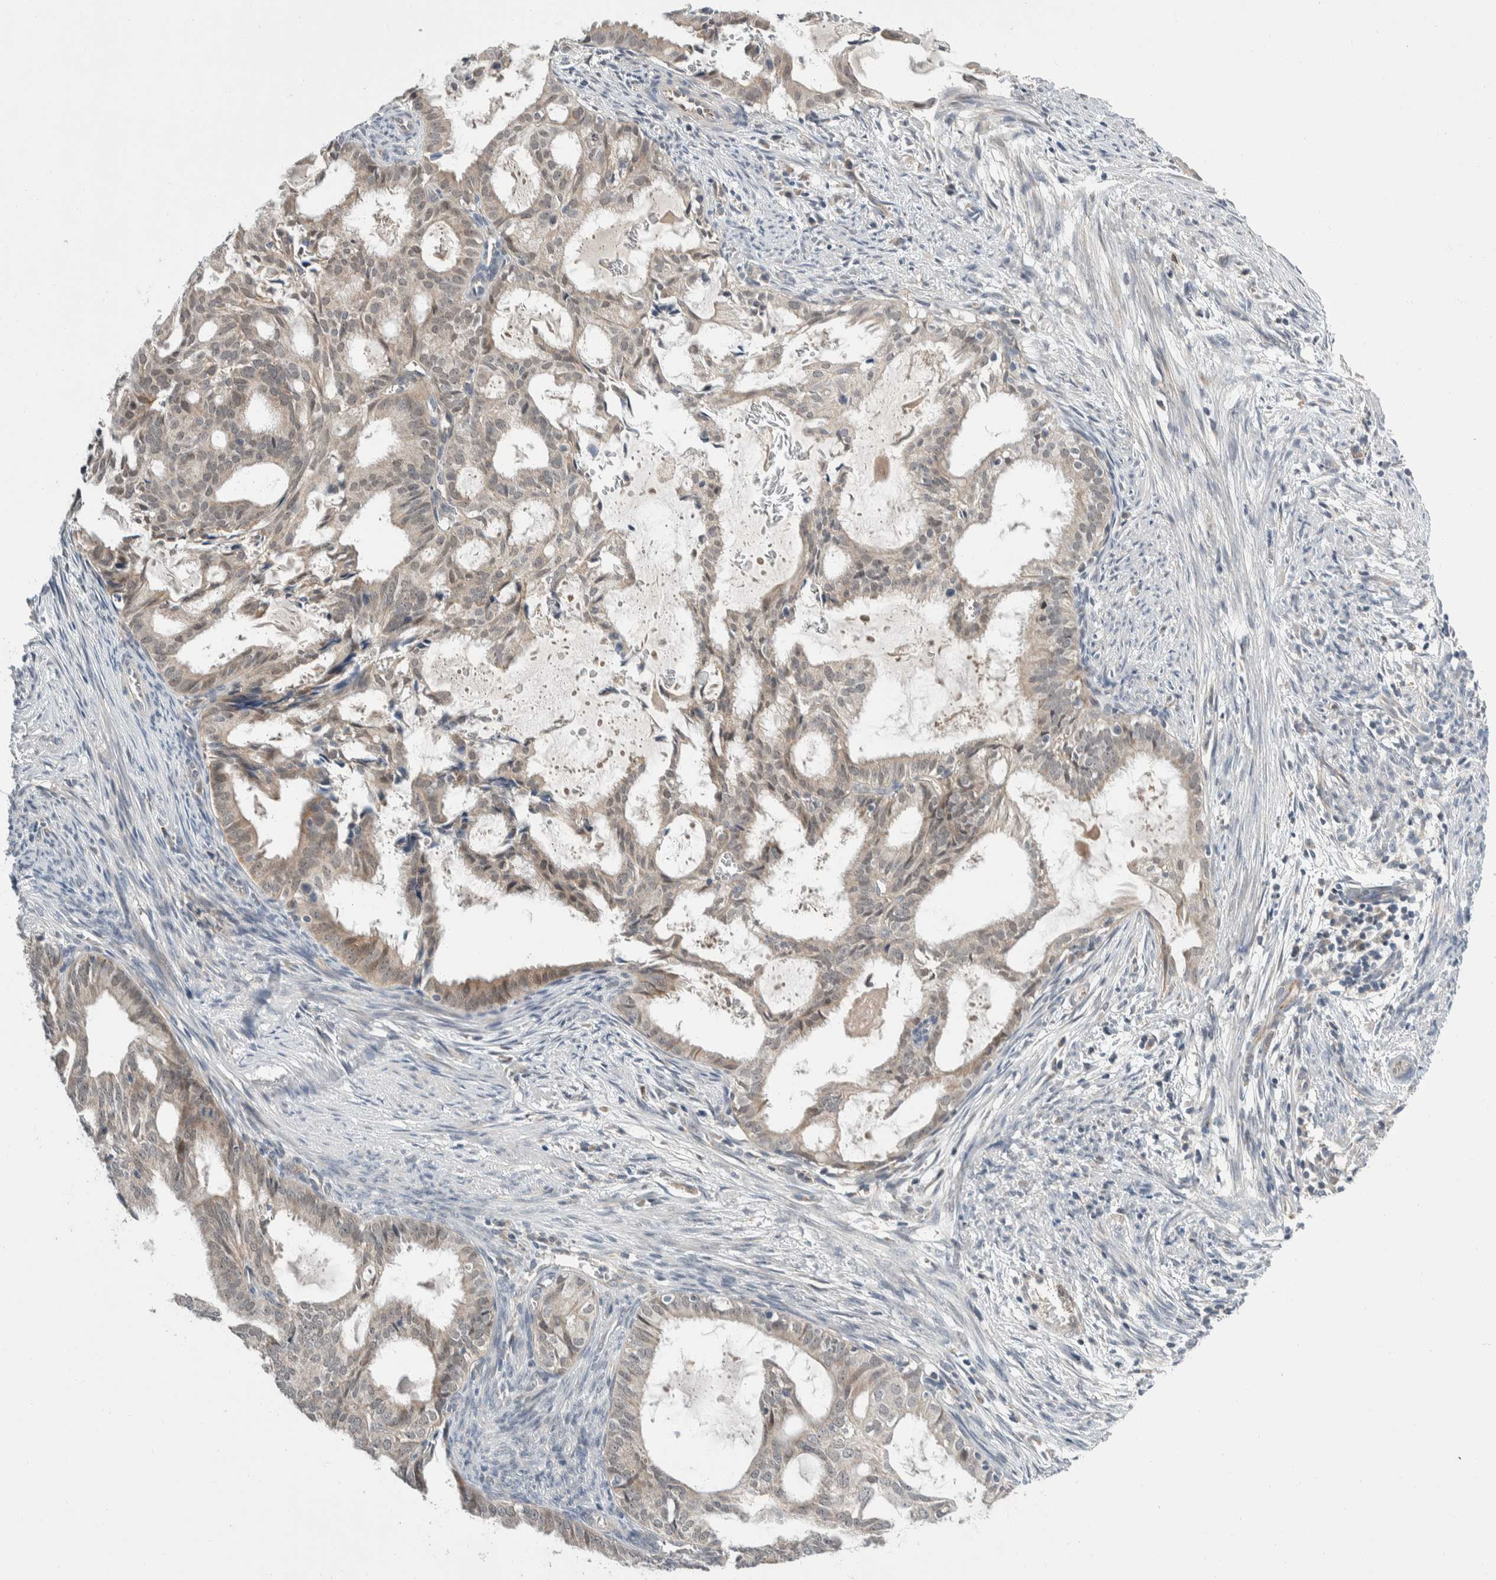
{"staining": {"intensity": "weak", "quantity": "25%-75%", "location": "cytoplasmic/membranous,nuclear"}, "tissue": "endometrial cancer", "cell_type": "Tumor cells", "image_type": "cancer", "snomed": [{"axis": "morphology", "description": "Adenocarcinoma, NOS"}, {"axis": "topography", "description": "Endometrium"}], "caption": "A brown stain shows weak cytoplasmic/membranous and nuclear staining of a protein in endometrial cancer tumor cells. Using DAB (3,3'-diaminobenzidine) (brown) and hematoxylin (blue) stains, captured at high magnification using brightfield microscopy.", "gene": "SHPK", "patient": {"sex": "female", "age": 58}}